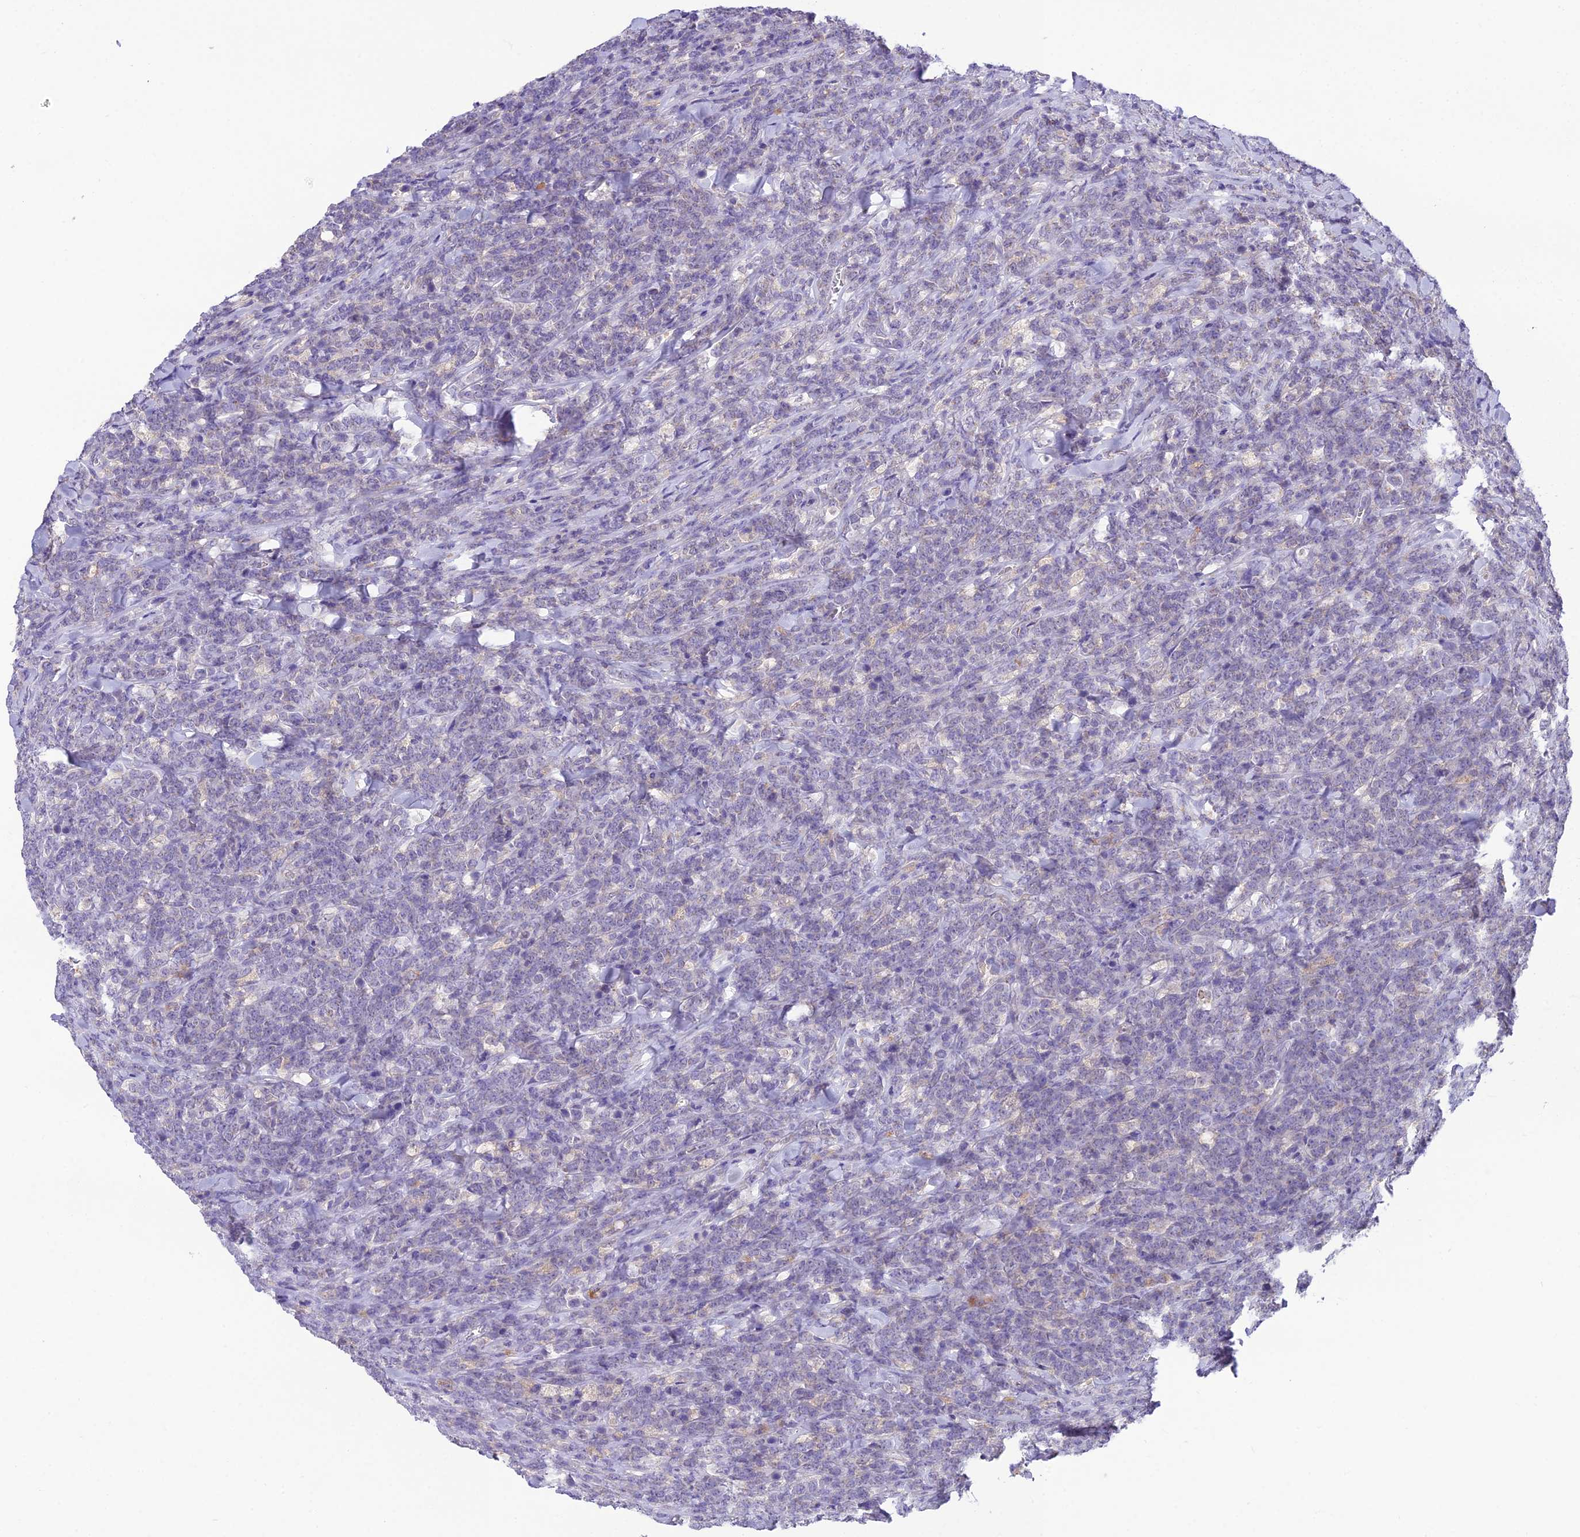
{"staining": {"intensity": "negative", "quantity": "none", "location": "none"}, "tissue": "lymphoma", "cell_type": "Tumor cells", "image_type": "cancer", "snomed": [{"axis": "morphology", "description": "Malignant lymphoma, non-Hodgkin's type, High grade"}, {"axis": "topography", "description": "Small intestine"}], "caption": "Immunohistochemical staining of human malignant lymphoma, non-Hodgkin's type (high-grade) exhibits no significant expression in tumor cells.", "gene": "MIIP", "patient": {"sex": "male", "age": 8}}